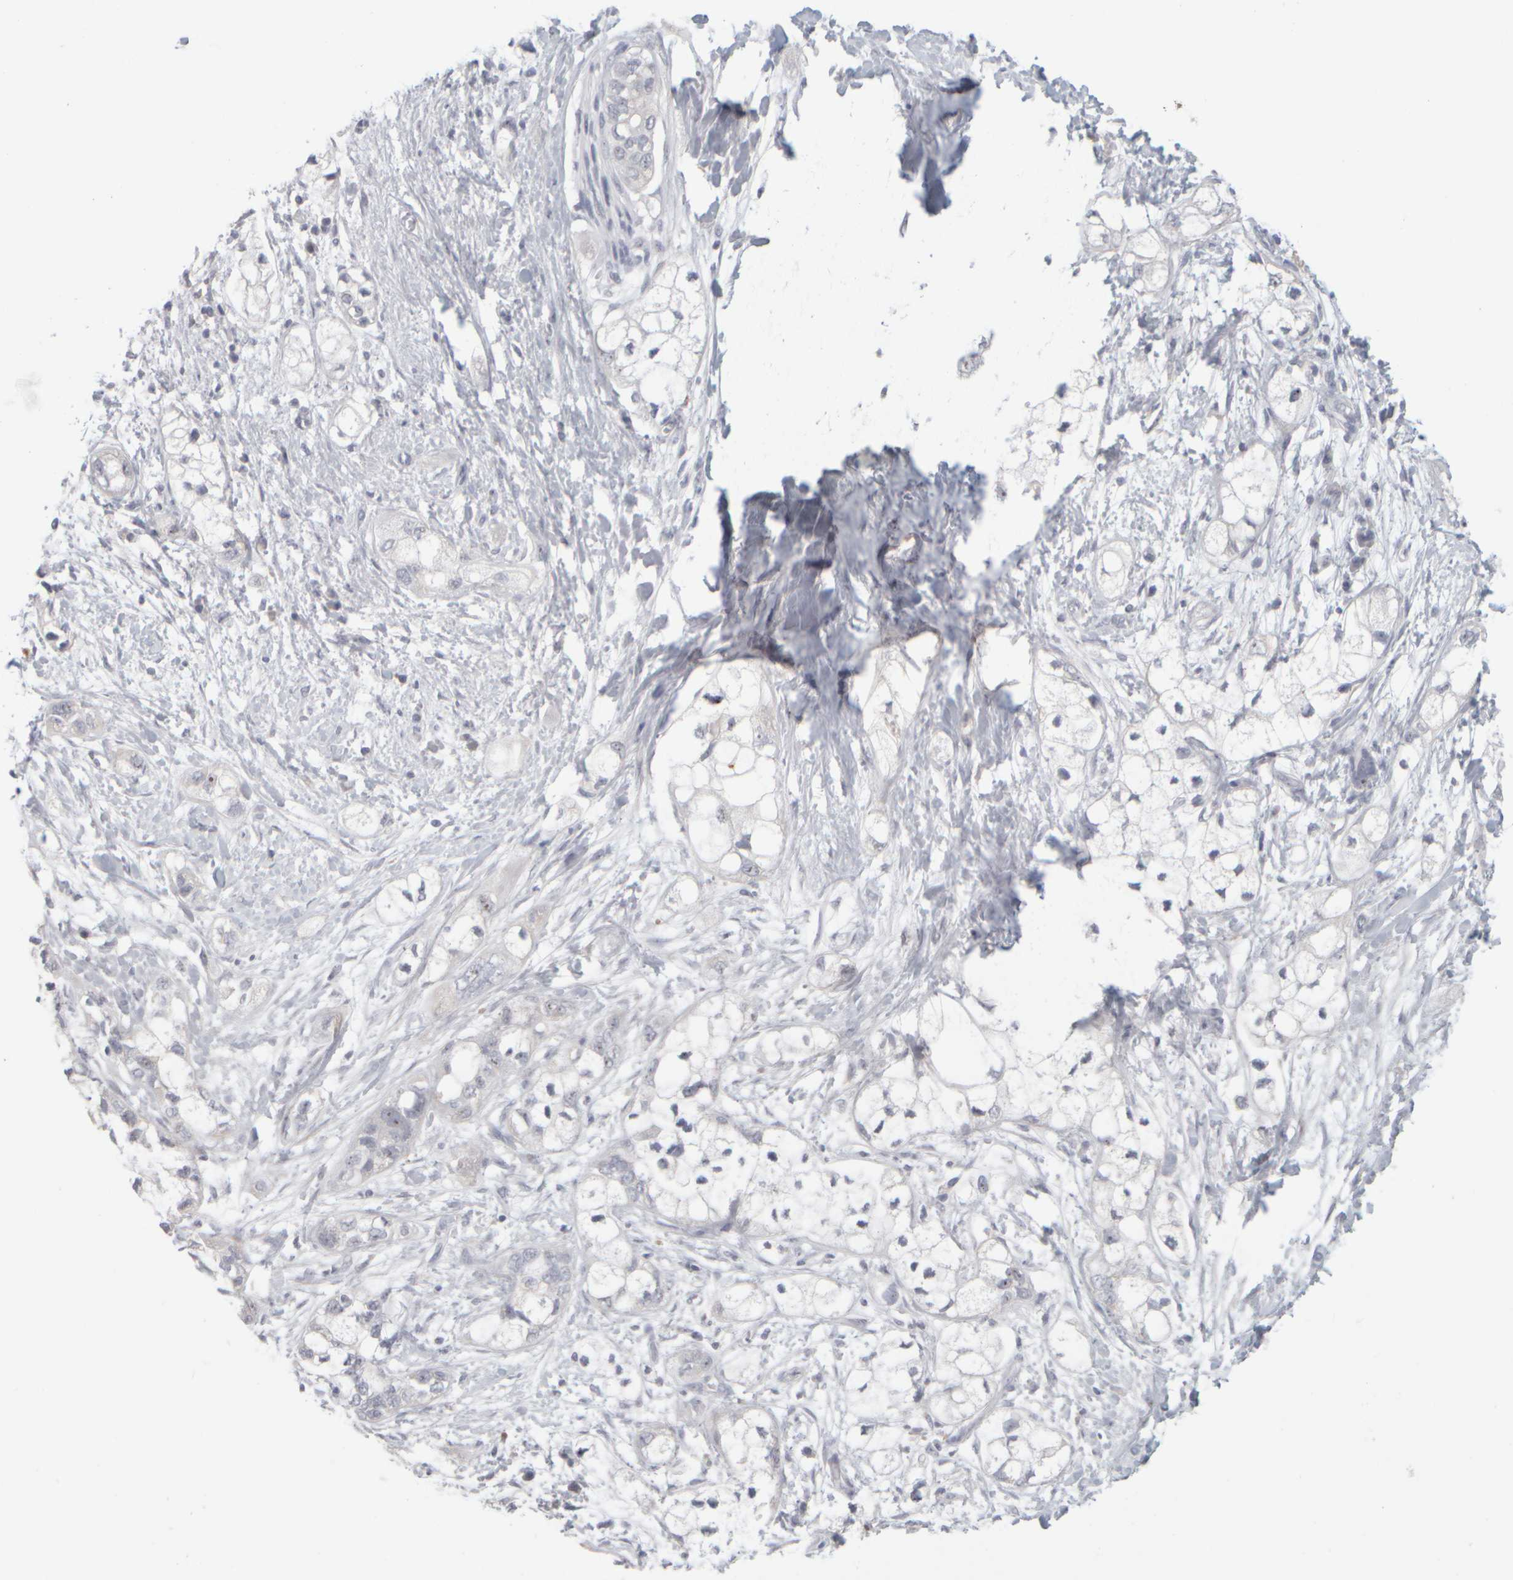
{"staining": {"intensity": "negative", "quantity": "none", "location": "none"}, "tissue": "pancreatic cancer", "cell_type": "Tumor cells", "image_type": "cancer", "snomed": [{"axis": "morphology", "description": "Adenocarcinoma, NOS"}, {"axis": "topography", "description": "Pancreas"}], "caption": "Pancreatic cancer (adenocarcinoma) was stained to show a protein in brown. There is no significant staining in tumor cells. (Brightfield microscopy of DAB IHC at high magnification).", "gene": "DCXR", "patient": {"sex": "male", "age": 74}}